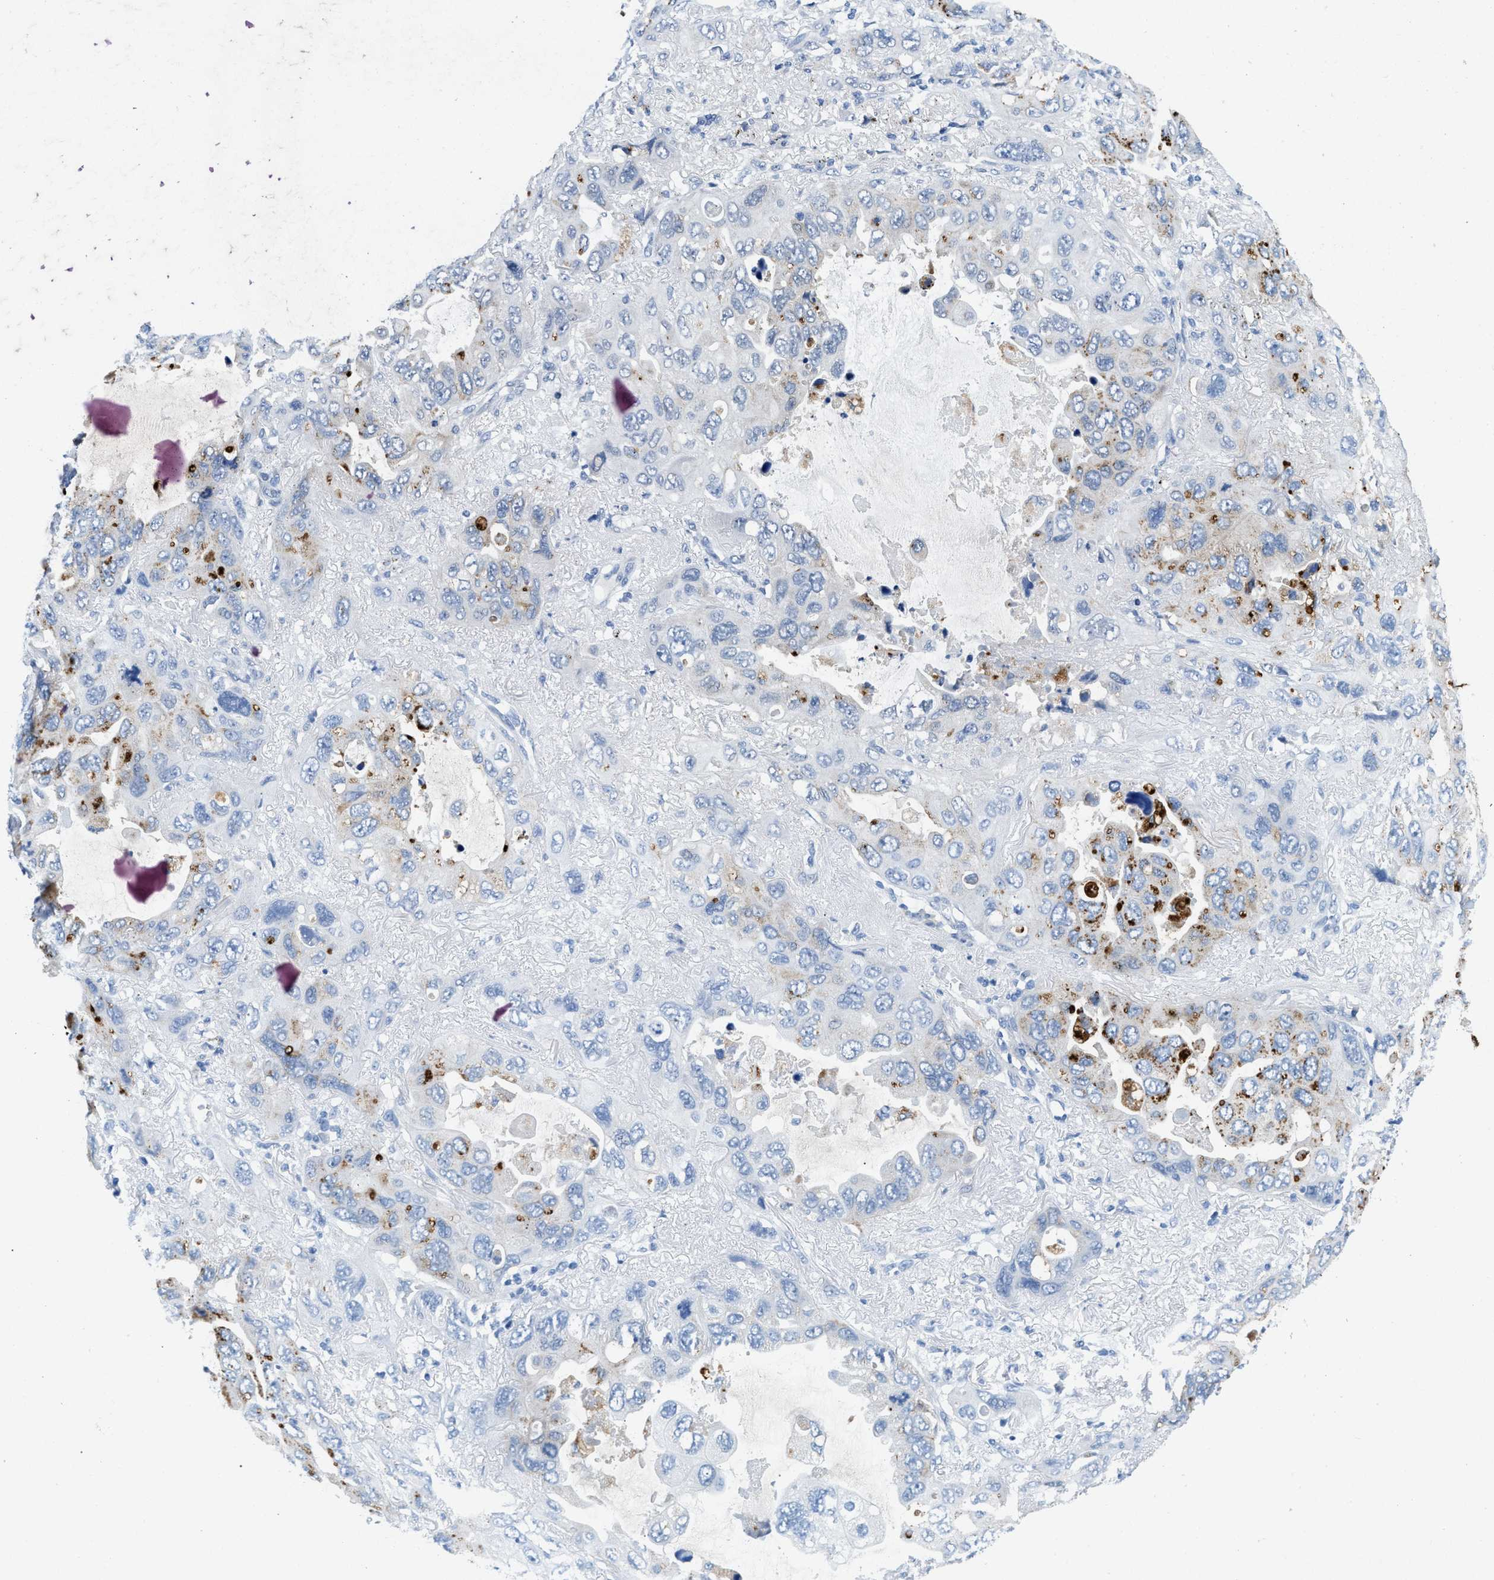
{"staining": {"intensity": "moderate", "quantity": "<25%", "location": "cytoplasmic/membranous"}, "tissue": "lung cancer", "cell_type": "Tumor cells", "image_type": "cancer", "snomed": [{"axis": "morphology", "description": "Squamous cell carcinoma, NOS"}, {"axis": "topography", "description": "Lung"}], "caption": "An immunohistochemistry photomicrograph of tumor tissue is shown. Protein staining in brown labels moderate cytoplasmic/membranous positivity in squamous cell carcinoma (lung) within tumor cells. Using DAB (brown) and hematoxylin (blue) stains, captured at high magnification using brightfield microscopy.", "gene": "TSPAN3", "patient": {"sex": "female", "age": 73}}